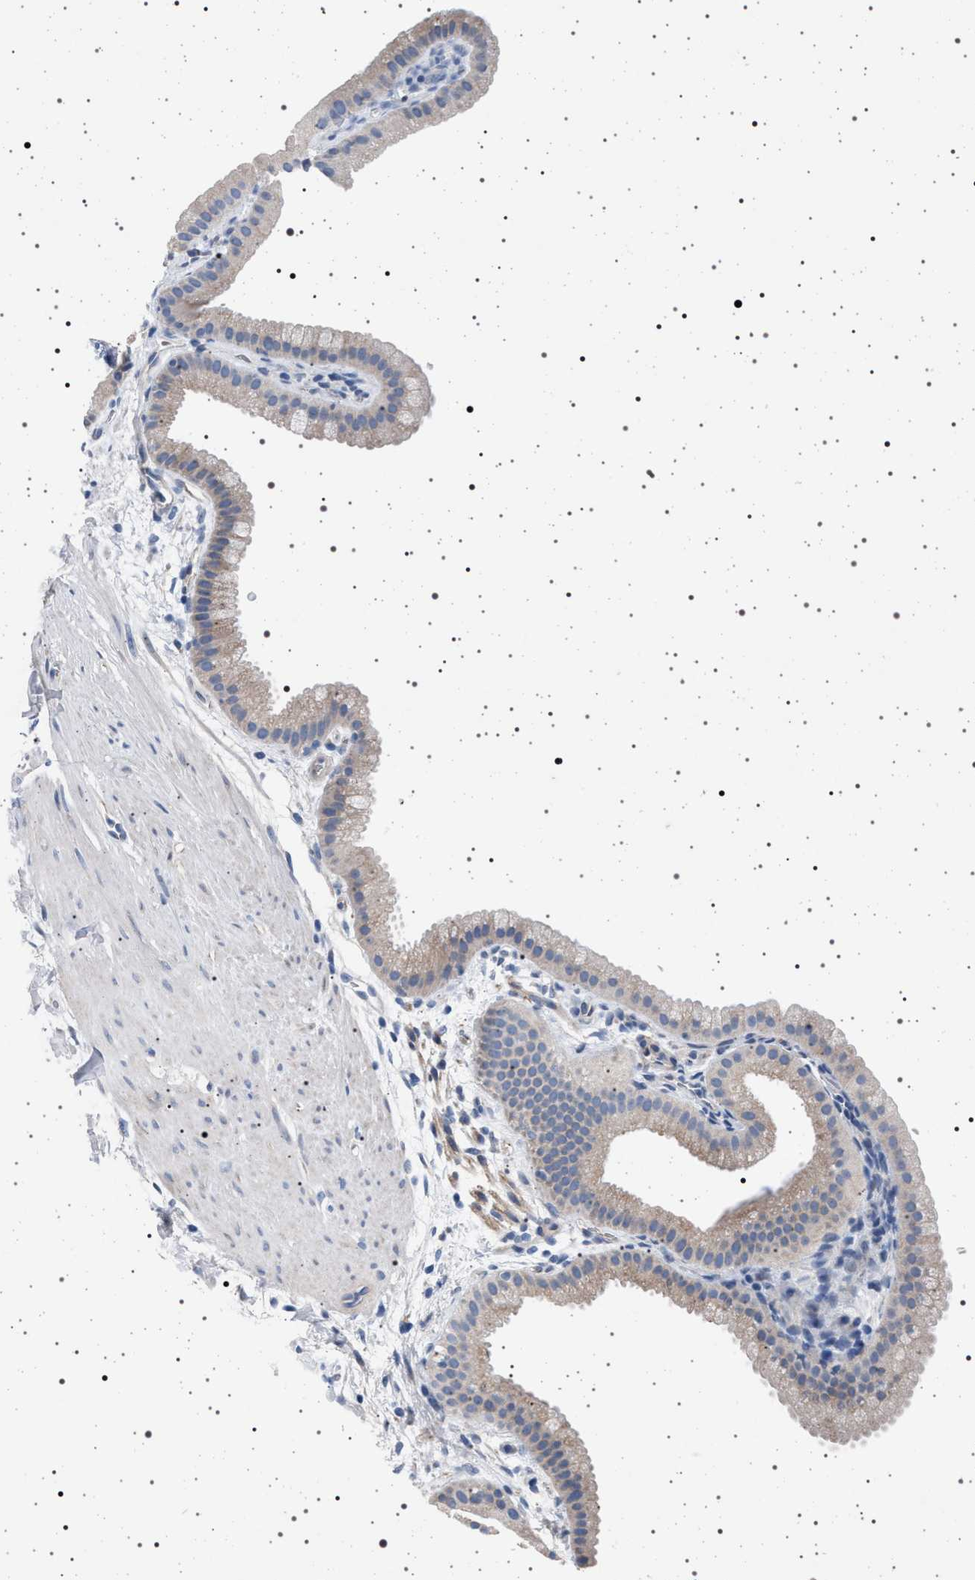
{"staining": {"intensity": "negative", "quantity": "none", "location": "none"}, "tissue": "gallbladder", "cell_type": "Glandular cells", "image_type": "normal", "snomed": [{"axis": "morphology", "description": "Normal tissue, NOS"}, {"axis": "topography", "description": "Gallbladder"}], "caption": "IHC histopathology image of normal gallbladder: human gallbladder stained with DAB demonstrates no significant protein positivity in glandular cells.", "gene": "NAT9", "patient": {"sex": "female", "age": 64}}